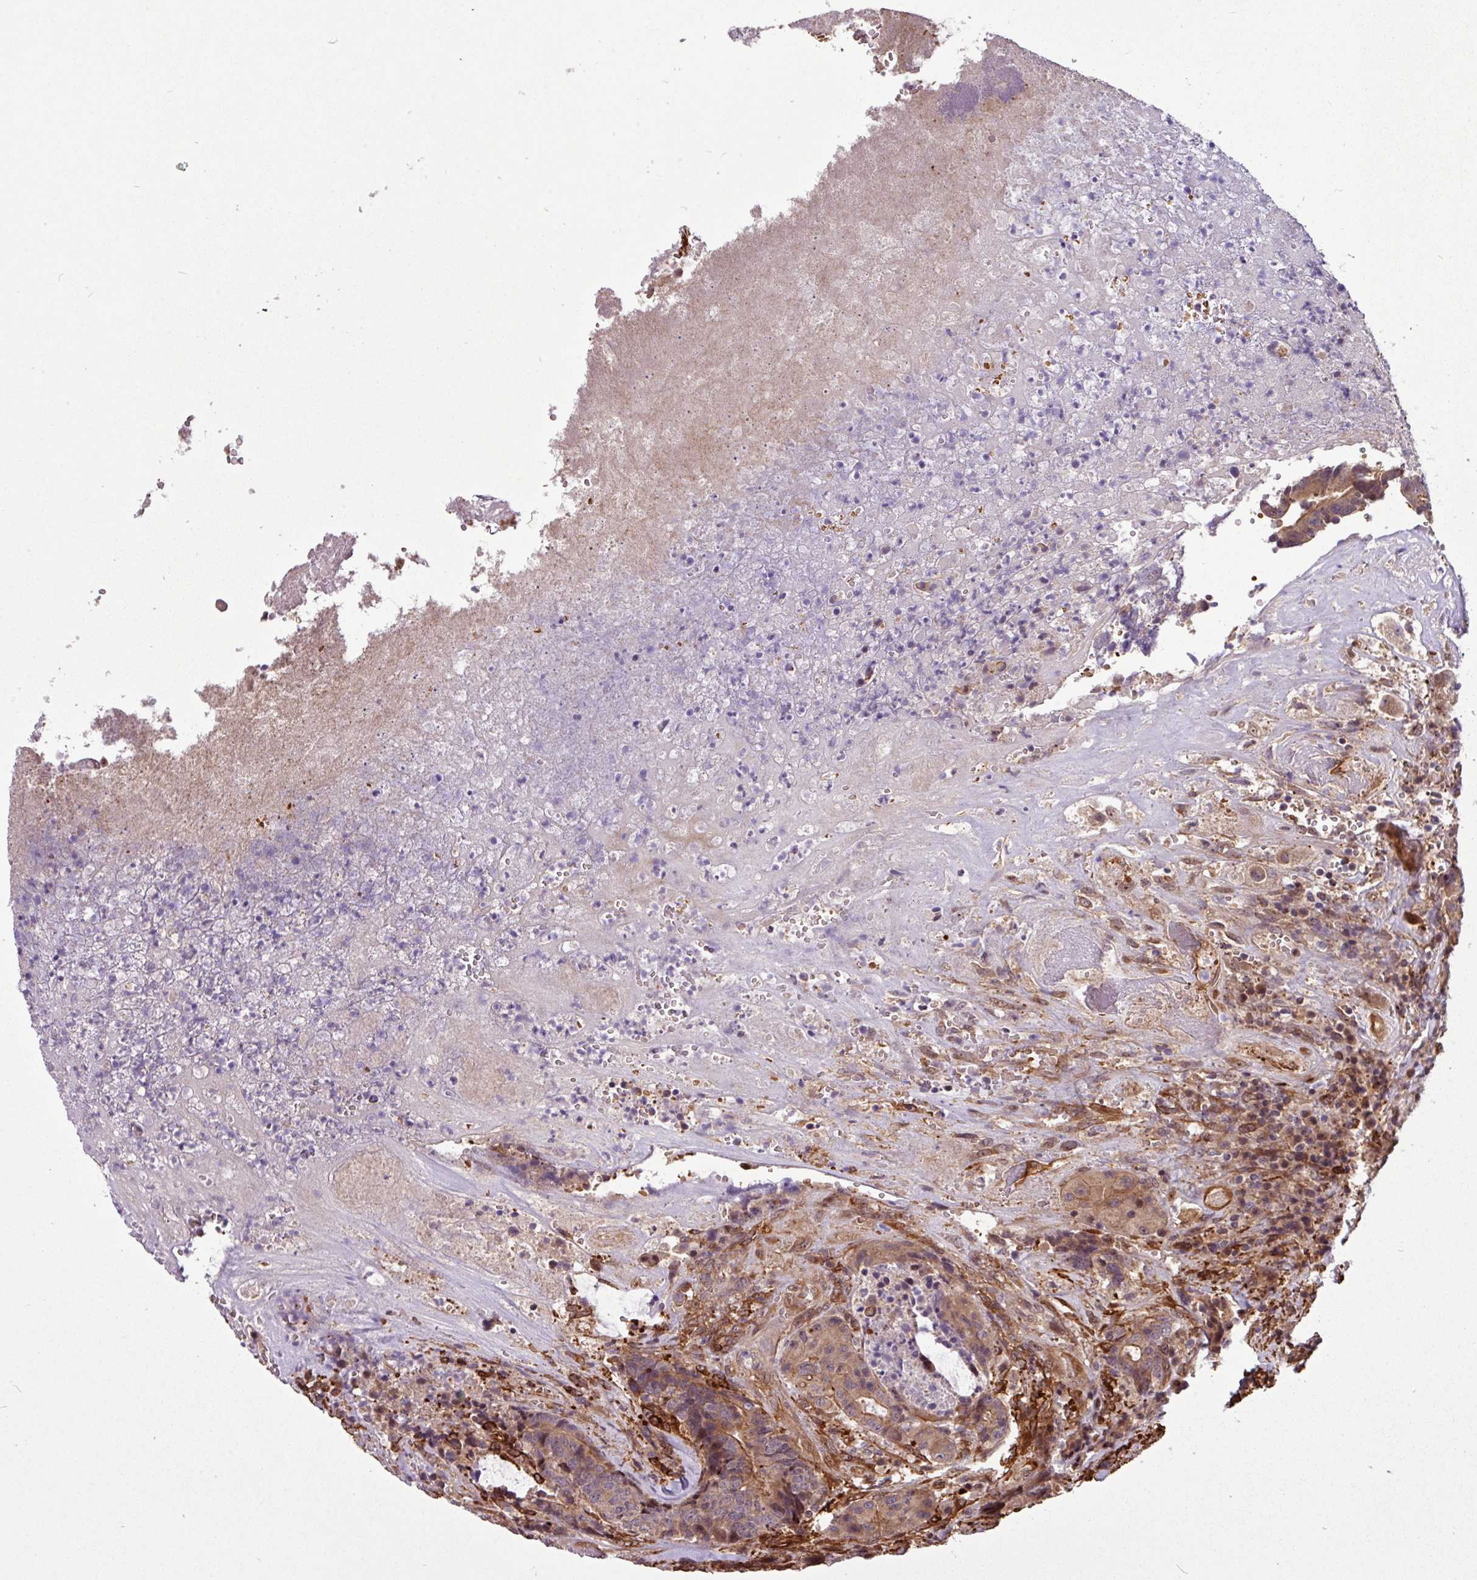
{"staining": {"intensity": "moderate", "quantity": ">75%", "location": "cytoplasmic/membranous"}, "tissue": "colorectal cancer", "cell_type": "Tumor cells", "image_type": "cancer", "snomed": [{"axis": "morphology", "description": "Adenocarcinoma, NOS"}, {"axis": "topography", "description": "Rectum"}], "caption": "Protein analysis of colorectal cancer tissue displays moderate cytoplasmic/membranous expression in about >75% of tumor cells. The staining was performed using DAB (3,3'-diaminobenzidine) to visualize the protein expression in brown, while the nuclei were stained in blue with hematoxylin (Magnification: 20x).", "gene": "C7orf50", "patient": {"sex": "male", "age": 69}}